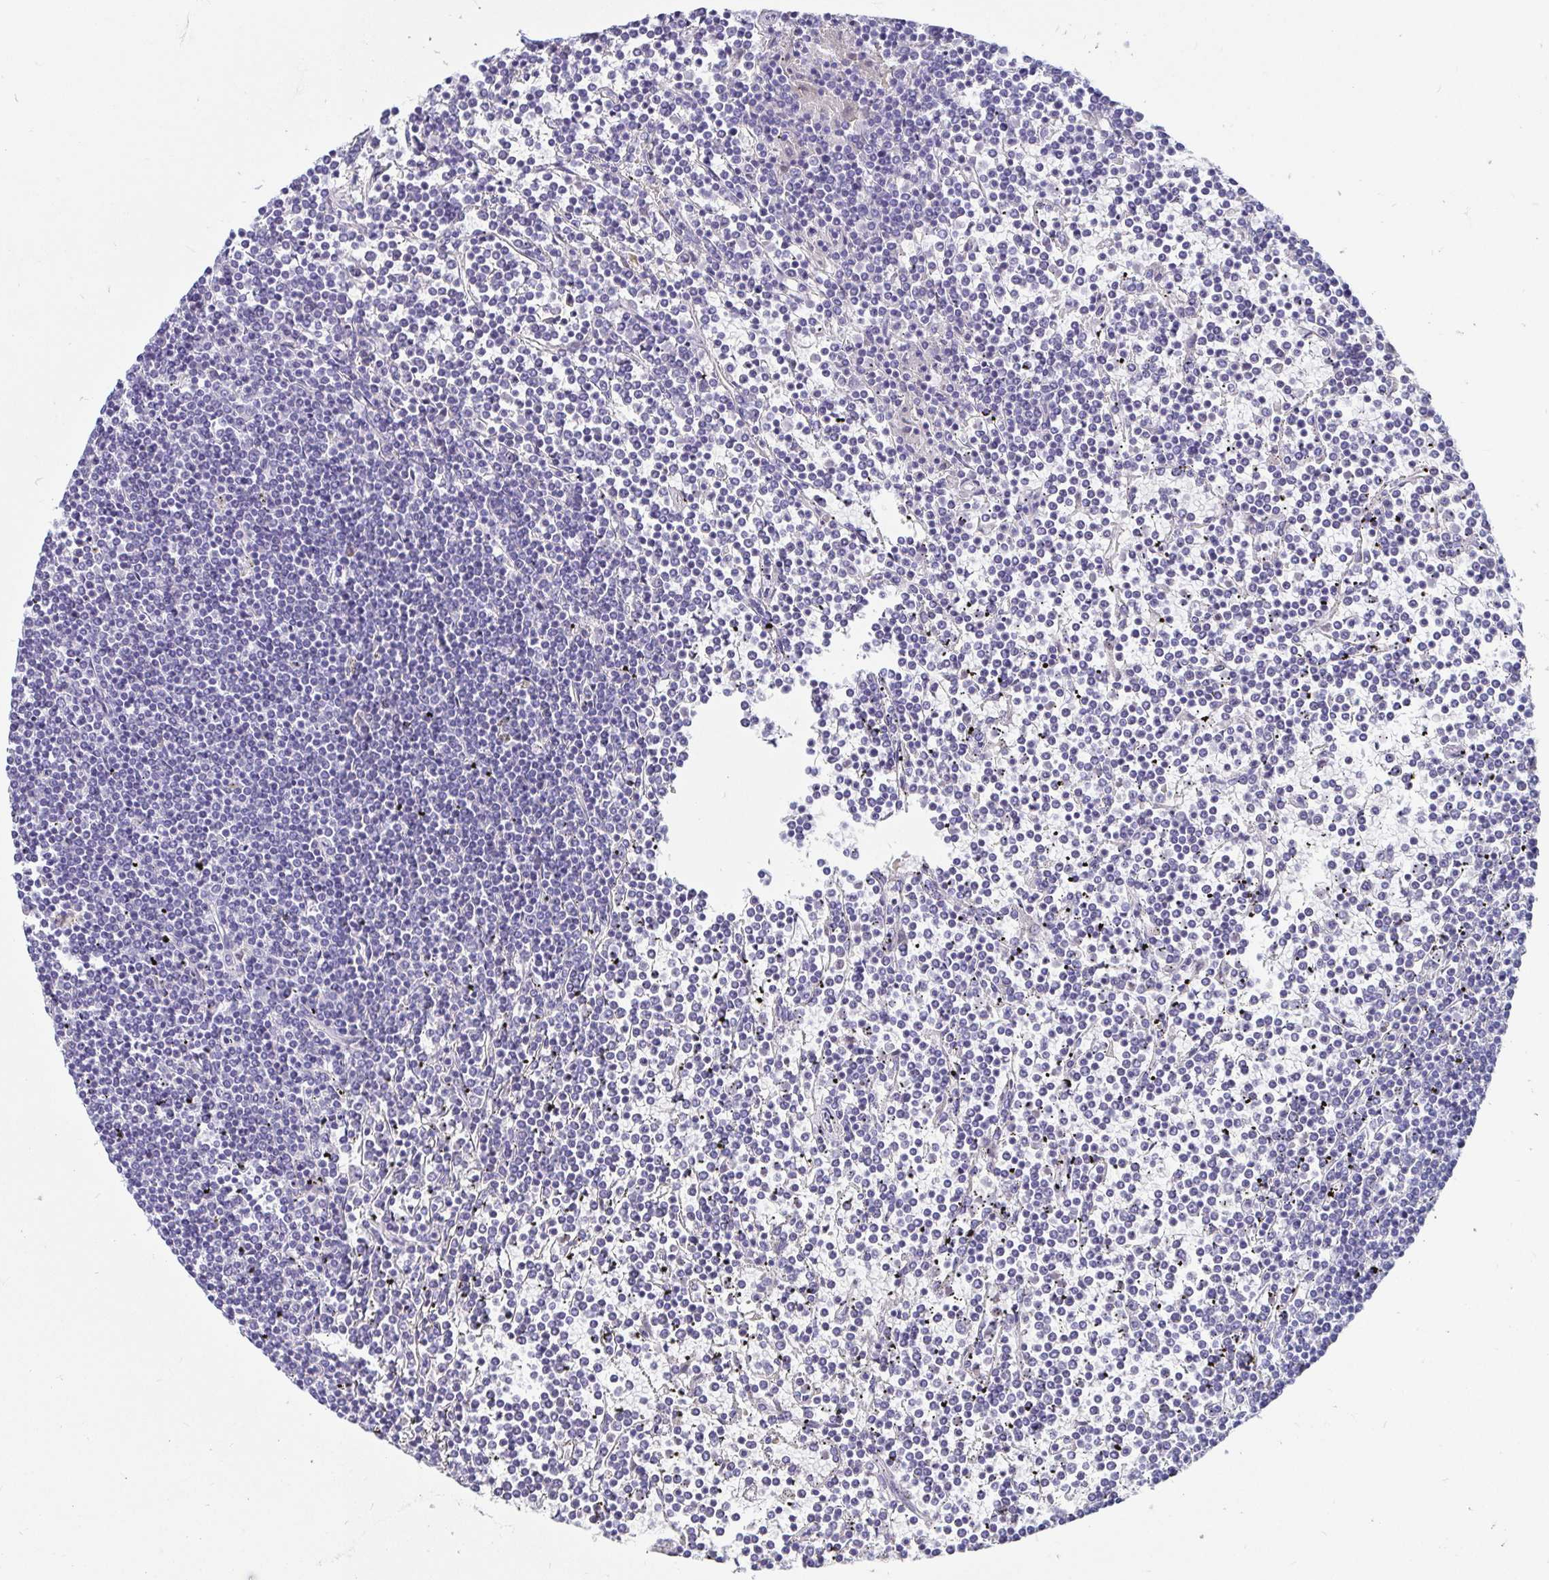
{"staining": {"intensity": "negative", "quantity": "none", "location": "none"}, "tissue": "lymphoma", "cell_type": "Tumor cells", "image_type": "cancer", "snomed": [{"axis": "morphology", "description": "Malignant lymphoma, non-Hodgkin's type, Low grade"}, {"axis": "topography", "description": "Spleen"}], "caption": "Immunohistochemistry (IHC) photomicrograph of lymphoma stained for a protein (brown), which reveals no positivity in tumor cells. Brightfield microscopy of immunohistochemistry (IHC) stained with DAB (3,3'-diaminobenzidine) (brown) and hematoxylin (blue), captured at high magnification.", "gene": "ZPBP2", "patient": {"sex": "female", "age": 19}}